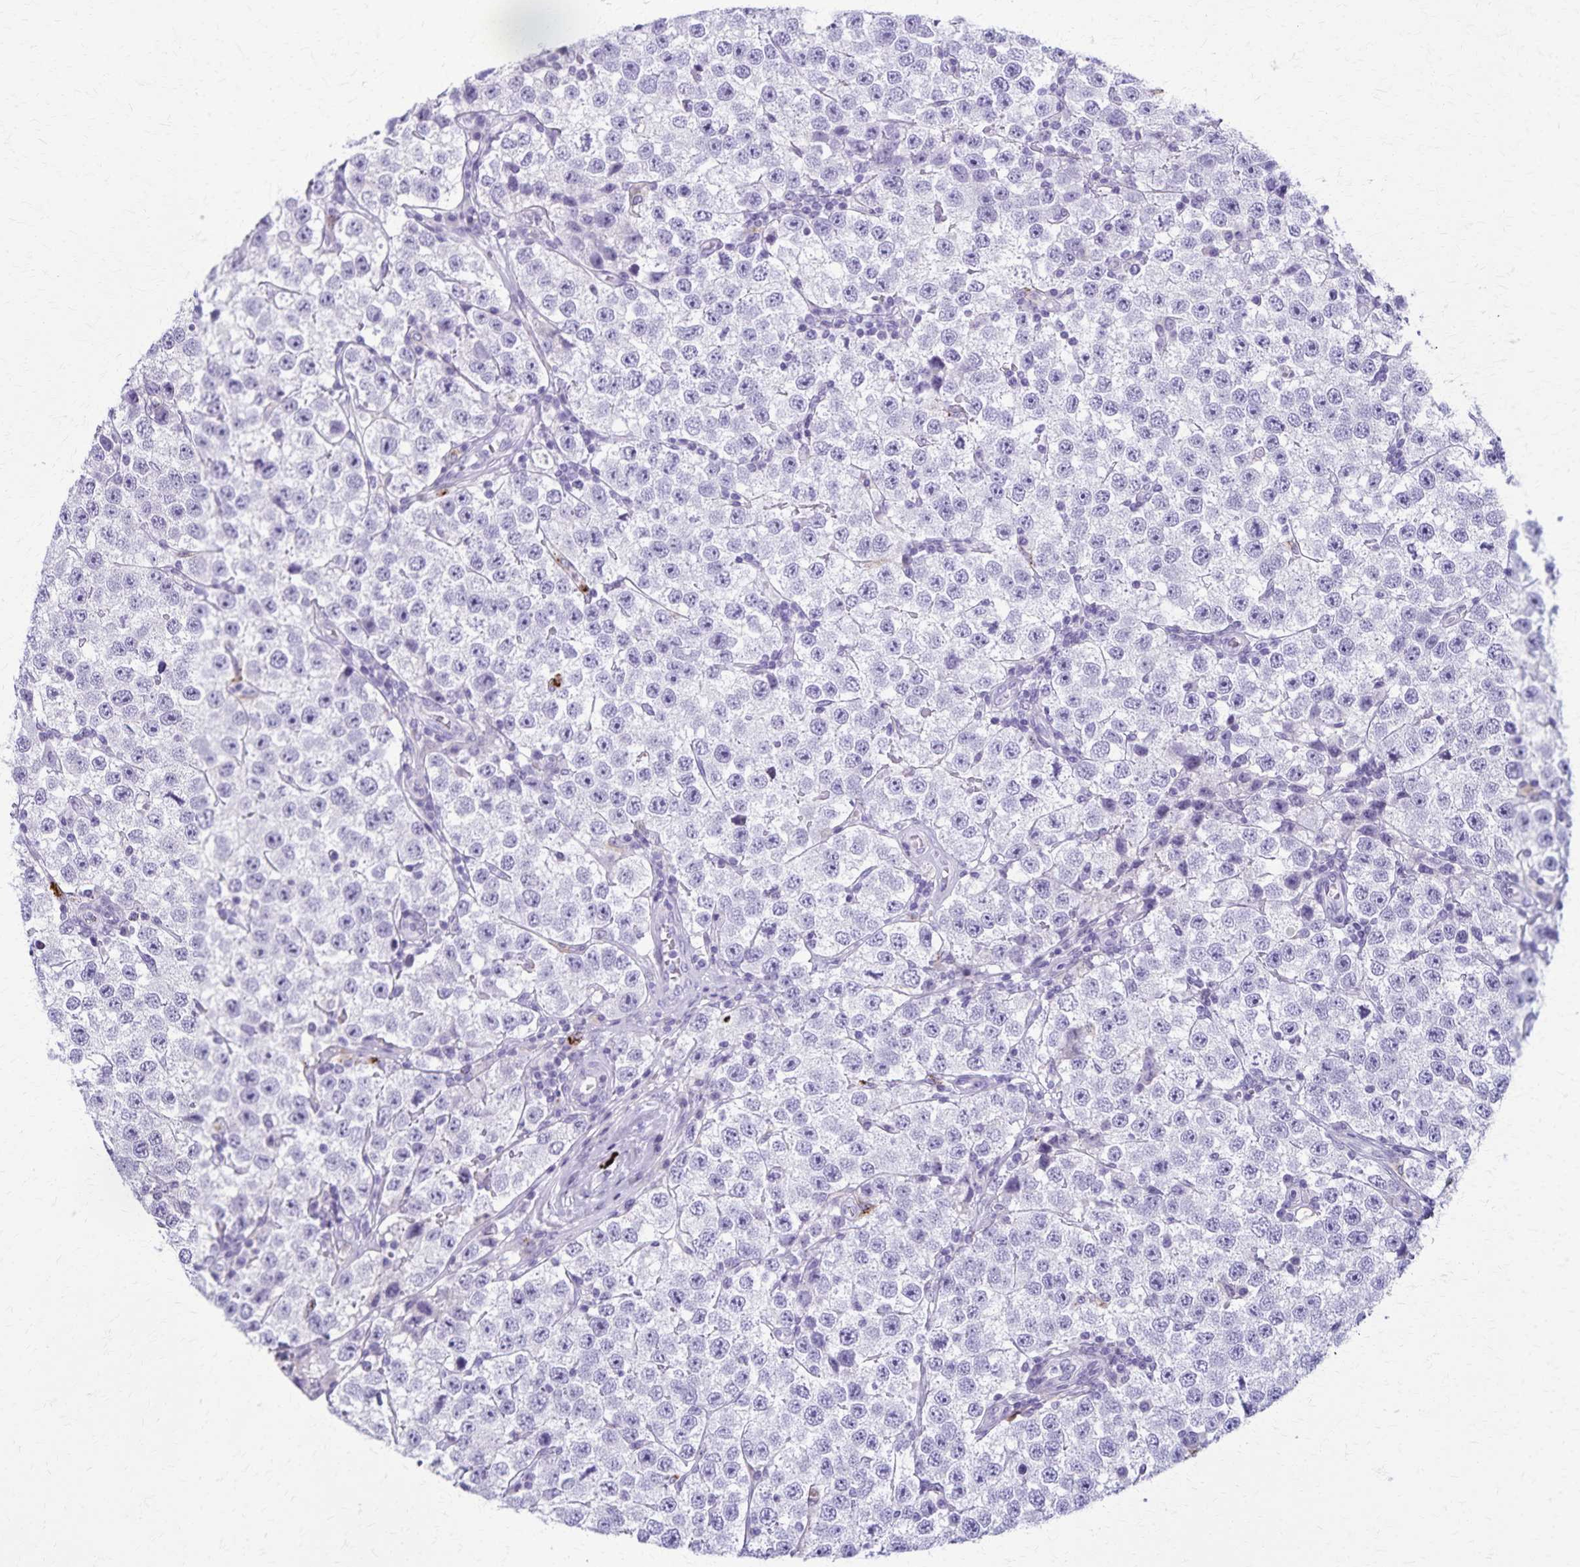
{"staining": {"intensity": "negative", "quantity": "none", "location": "none"}, "tissue": "testis cancer", "cell_type": "Tumor cells", "image_type": "cancer", "snomed": [{"axis": "morphology", "description": "Seminoma, NOS"}, {"axis": "topography", "description": "Testis"}], "caption": "Tumor cells are negative for brown protein staining in testis cancer (seminoma). (DAB (3,3'-diaminobenzidine) immunohistochemistry (IHC) visualized using brightfield microscopy, high magnification).", "gene": "TMEM60", "patient": {"sex": "male", "age": 34}}